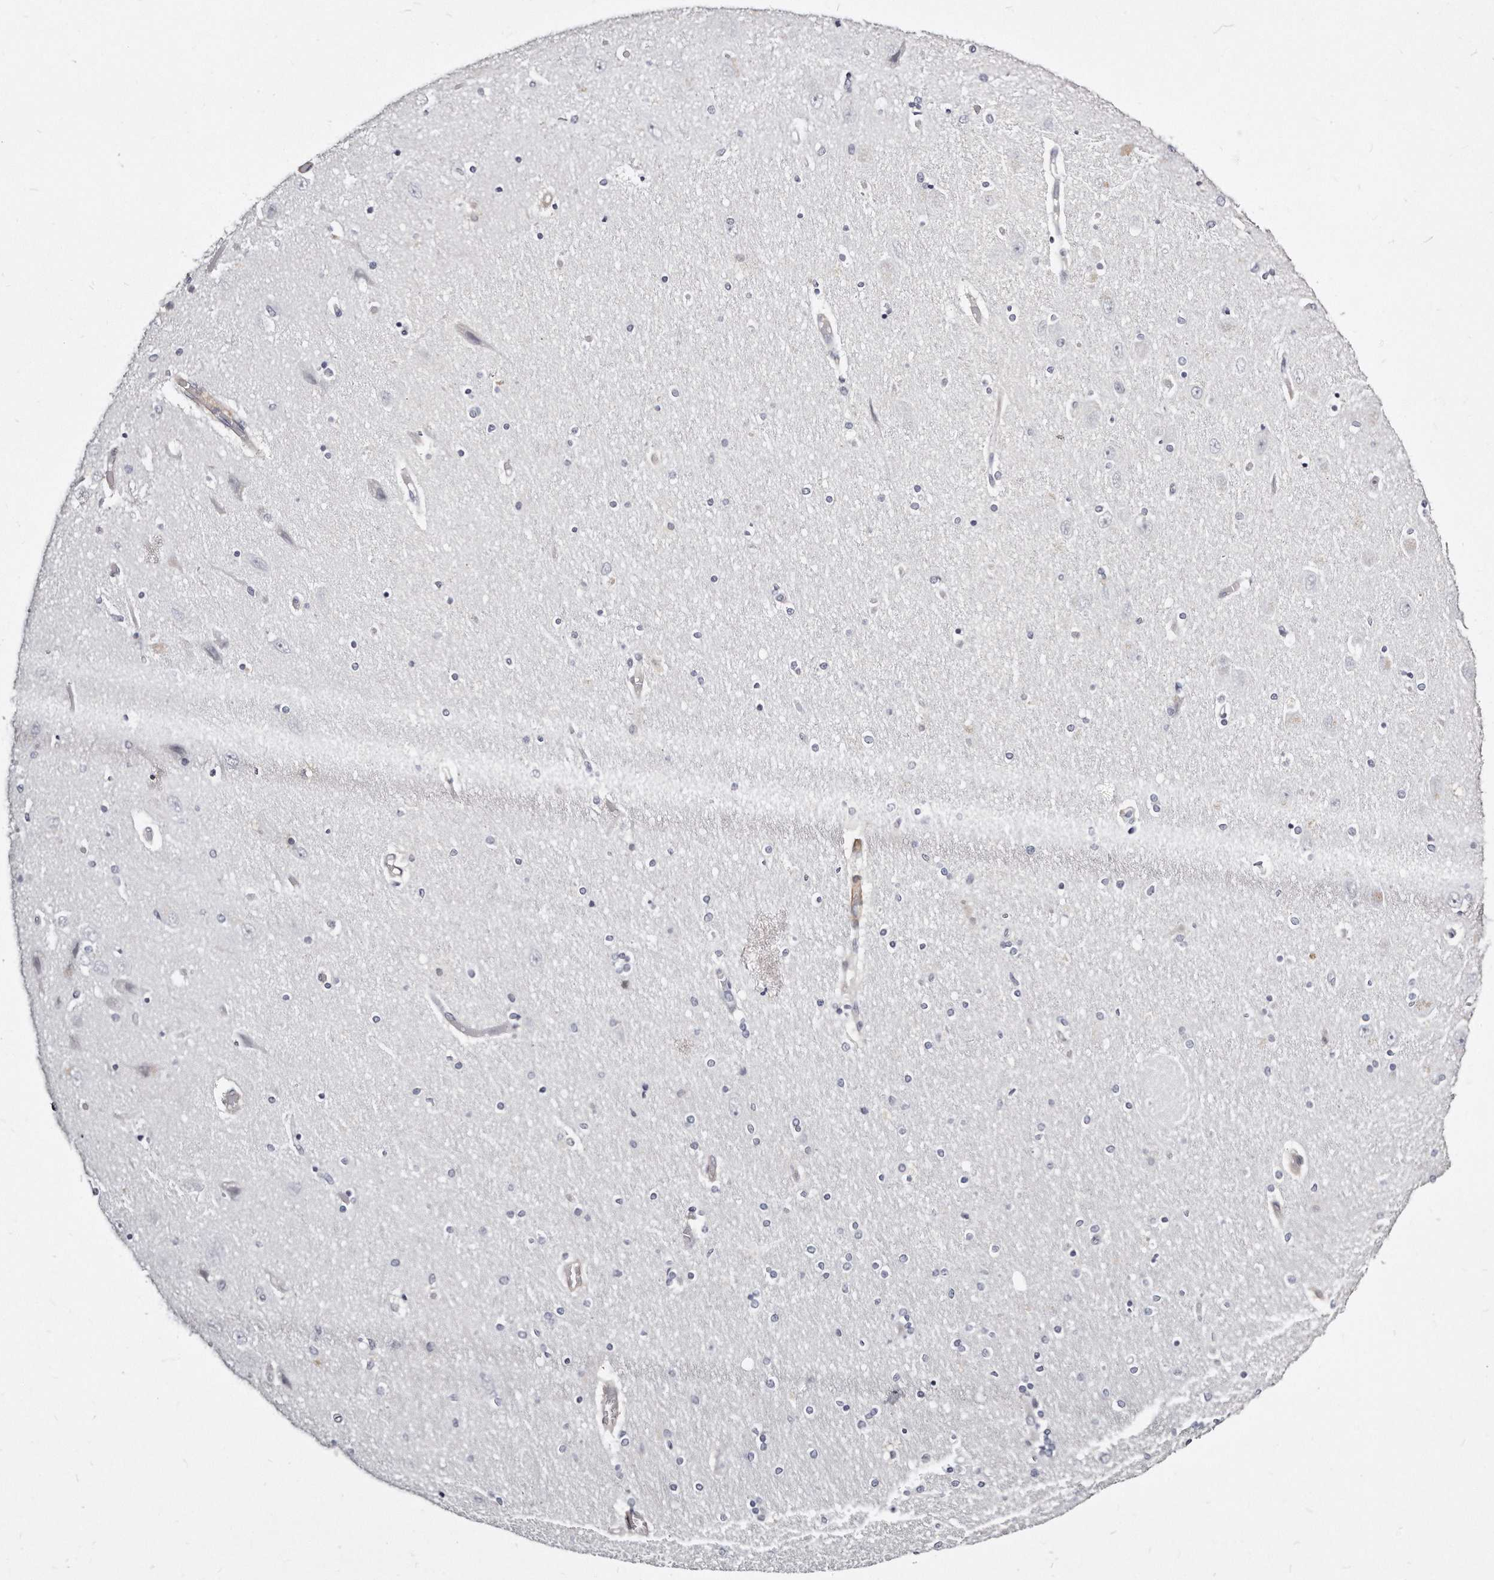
{"staining": {"intensity": "negative", "quantity": "none", "location": "none"}, "tissue": "hippocampus", "cell_type": "Glial cells", "image_type": "normal", "snomed": [{"axis": "morphology", "description": "Normal tissue, NOS"}, {"axis": "topography", "description": "Hippocampus"}], "caption": "The image reveals no significant positivity in glial cells of hippocampus.", "gene": "LMOD1", "patient": {"sex": "female", "age": 54}}